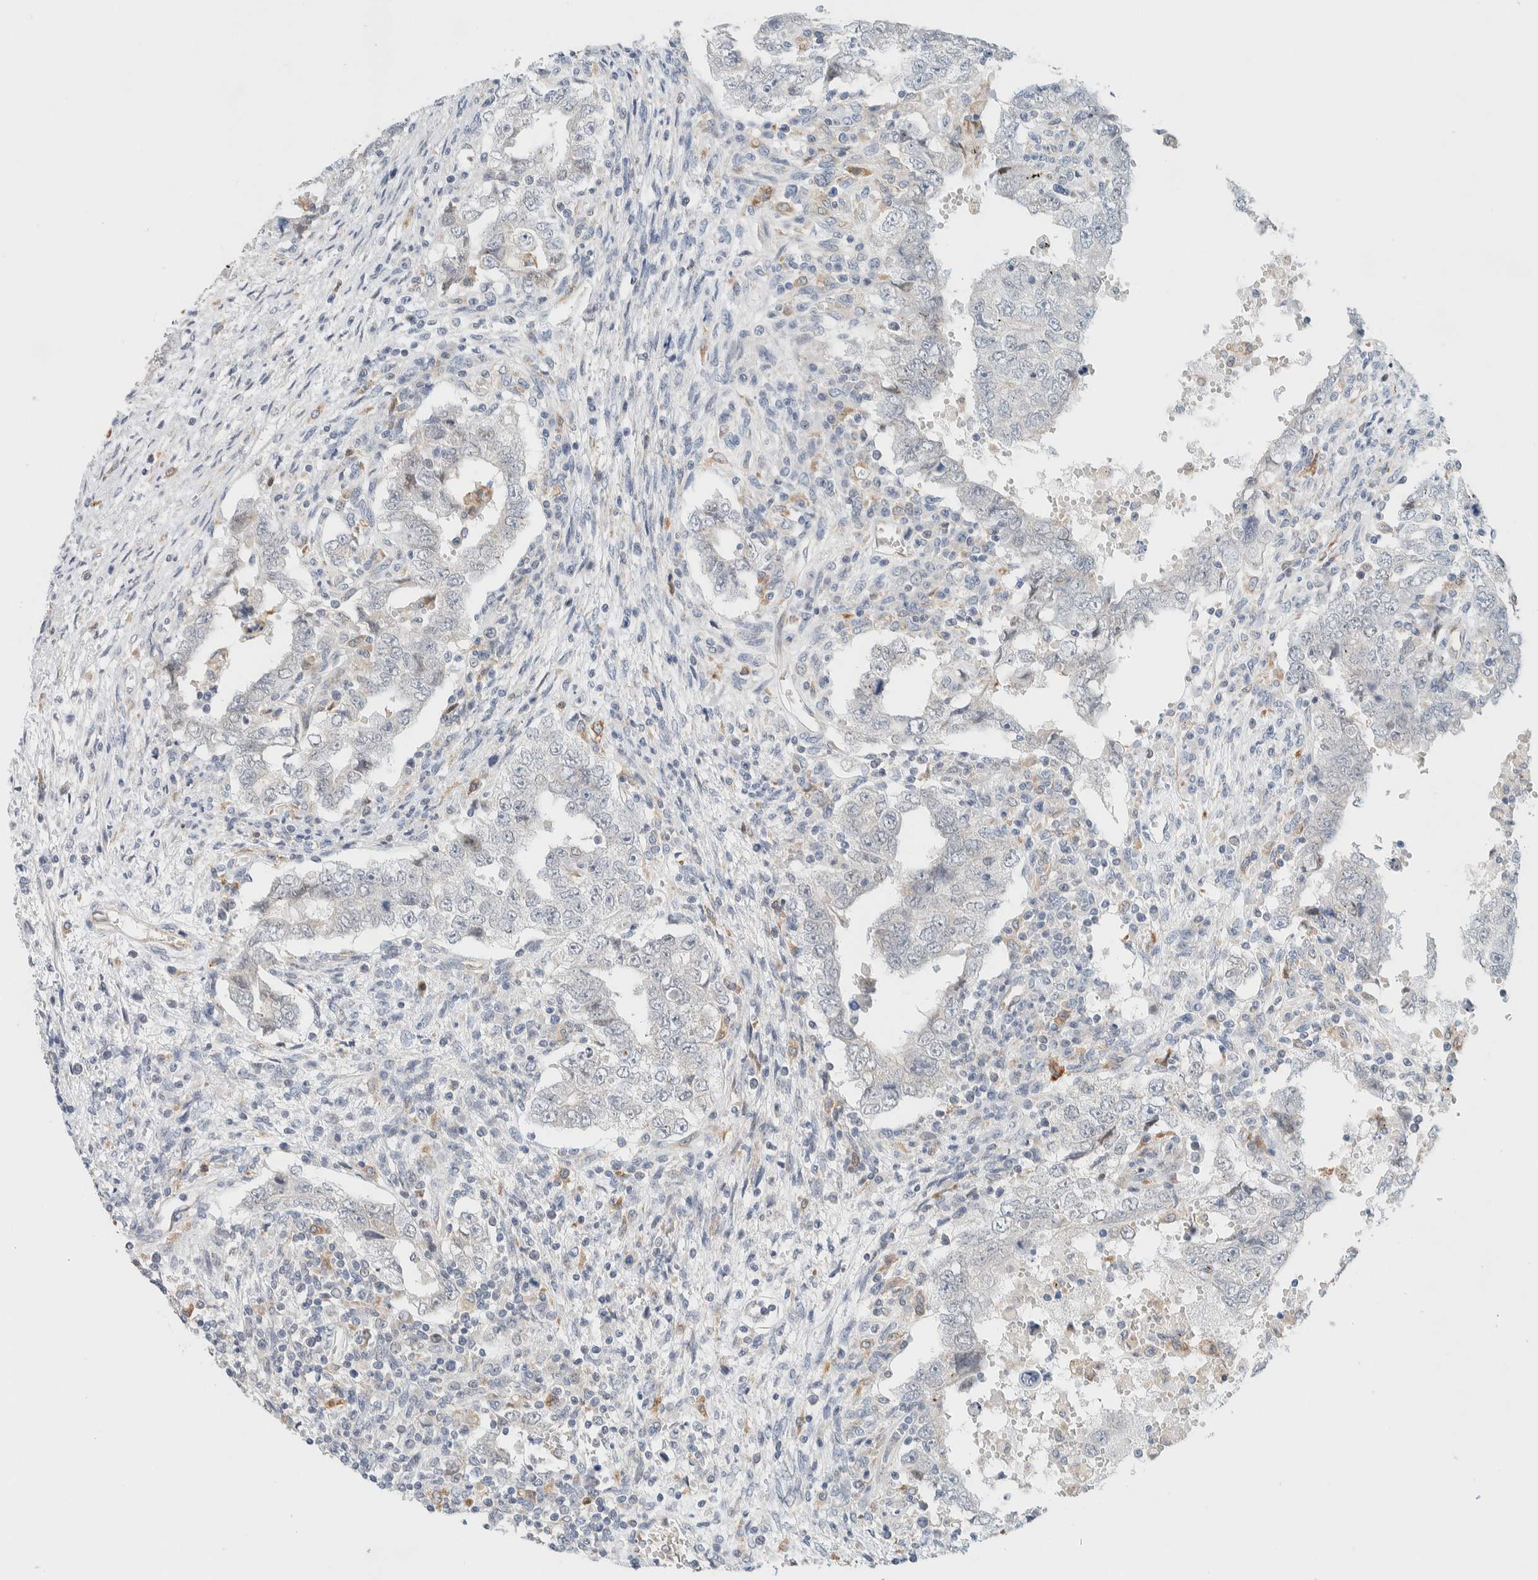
{"staining": {"intensity": "negative", "quantity": "none", "location": "none"}, "tissue": "testis cancer", "cell_type": "Tumor cells", "image_type": "cancer", "snomed": [{"axis": "morphology", "description": "Carcinoma, Embryonal, NOS"}, {"axis": "topography", "description": "Testis"}], "caption": "DAB immunohistochemical staining of human testis cancer (embryonal carcinoma) shows no significant expression in tumor cells. The staining was performed using DAB to visualize the protein expression in brown, while the nuclei were stained in blue with hematoxylin (Magnification: 20x).", "gene": "SUMF2", "patient": {"sex": "male", "age": 26}}